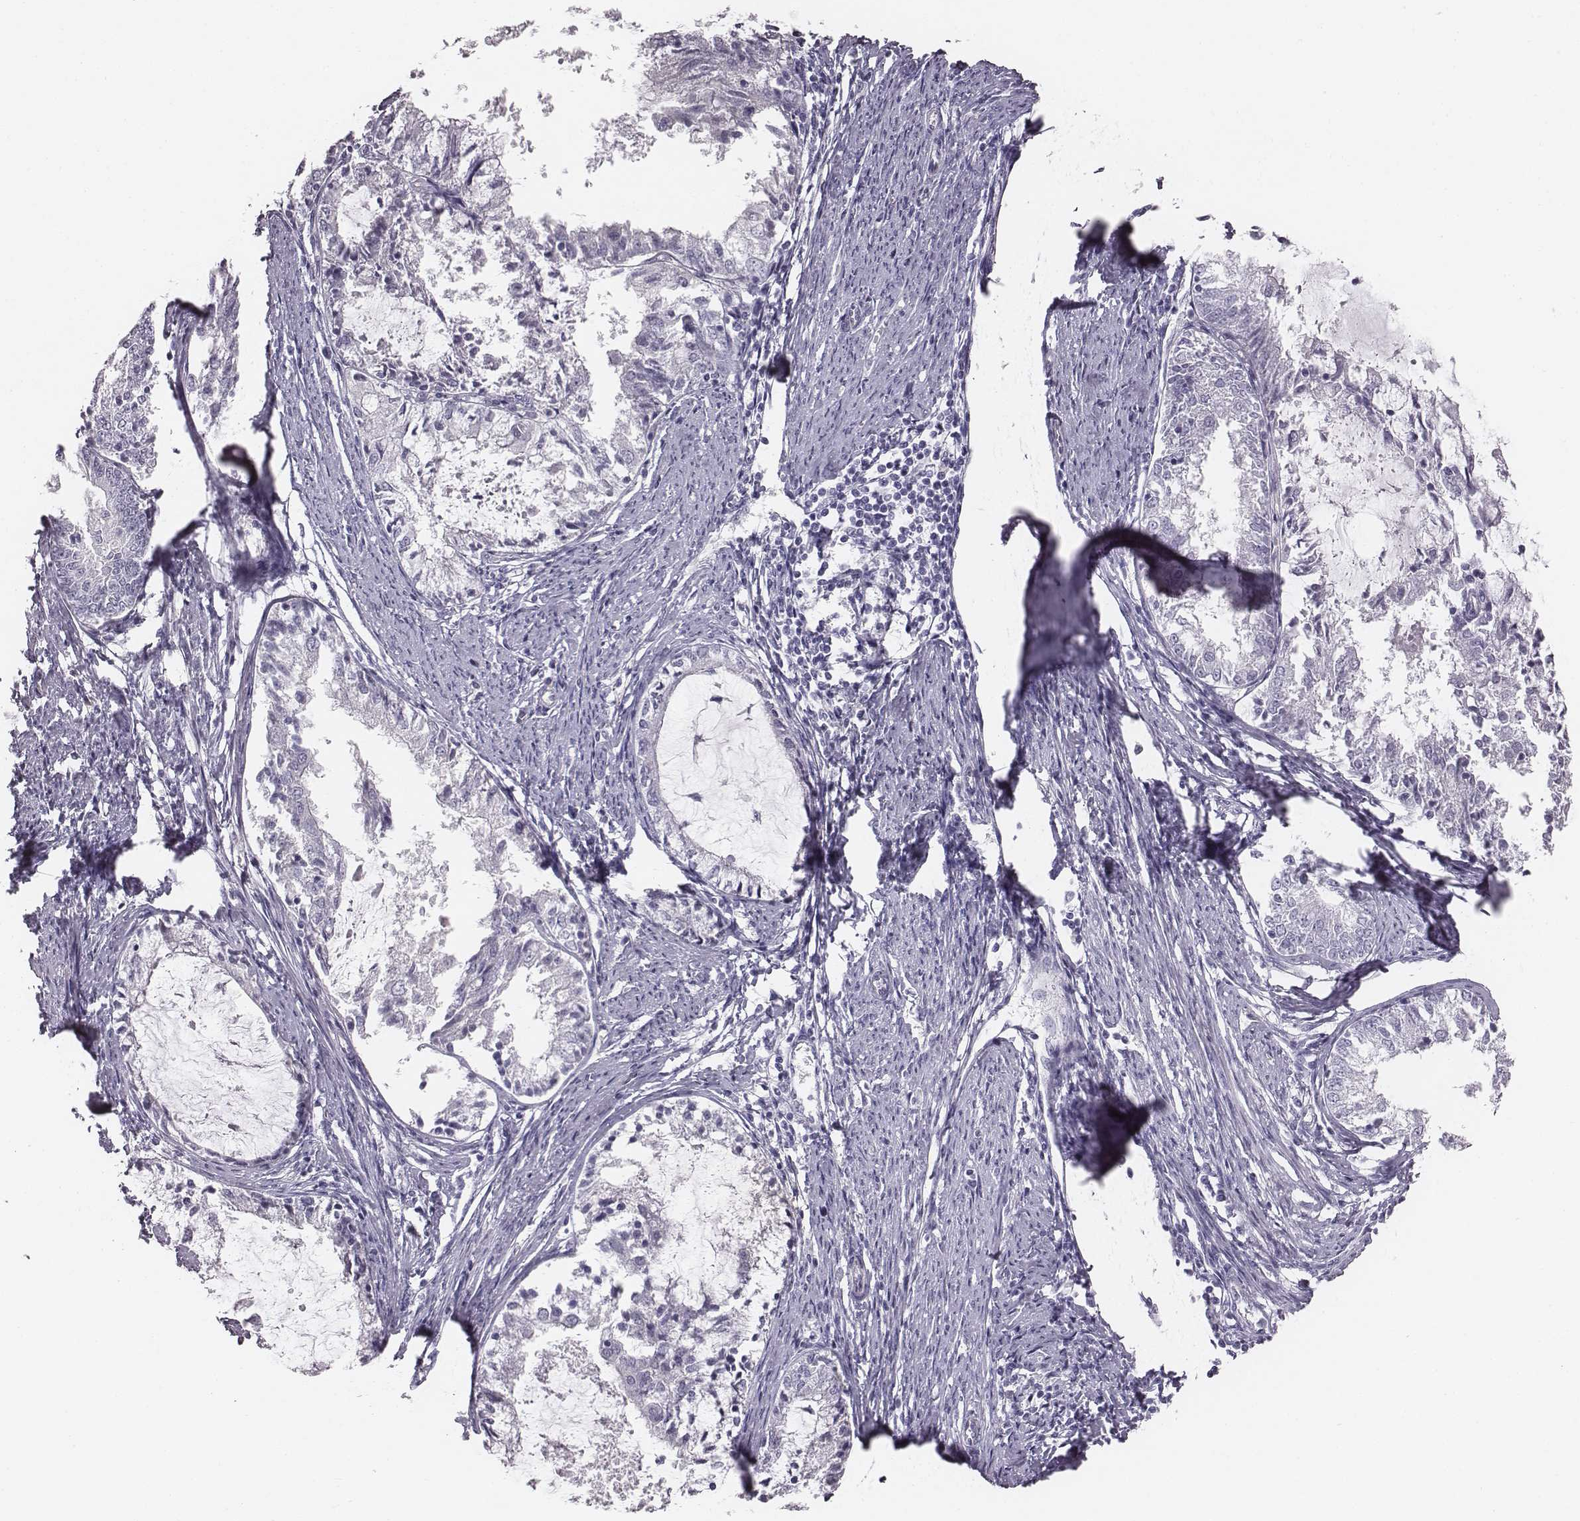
{"staining": {"intensity": "negative", "quantity": "none", "location": "none"}, "tissue": "endometrial cancer", "cell_type": "Tumor cells", "image_type": "cancer", "snomed": [{"axis": "morphology", "description": "Adenocarcinoma, NOS"}, {"axis": "topography", "description": "Endometrium"}], "caption": "Endometrial cancer was stained to show a protein in brown. There is no significant expression in tumor cells.", "gene": "CACNG4", "patient": {"sex": "female", "age": 57}}